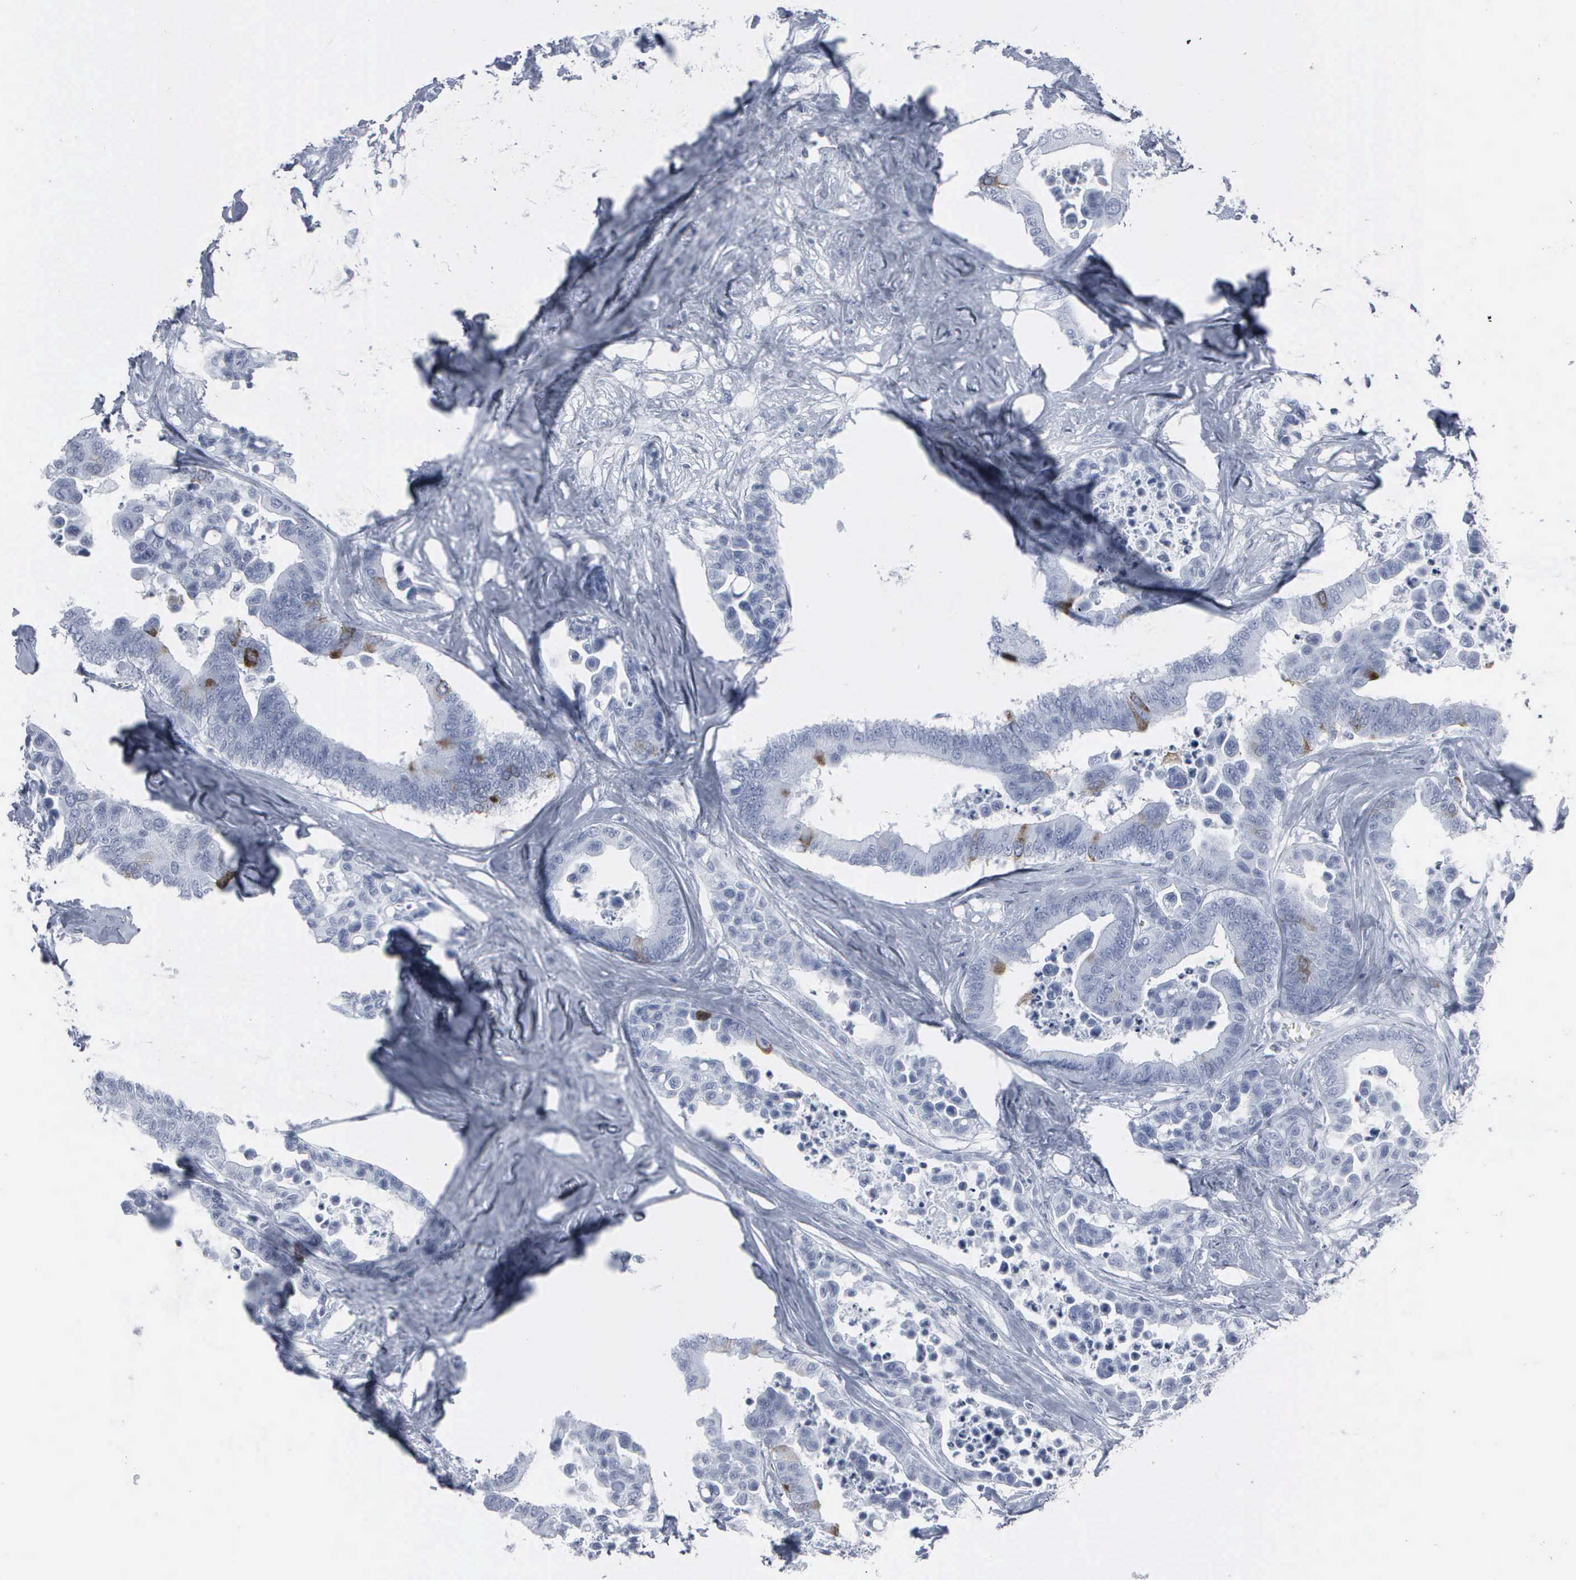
{"staining": {"intensity": "moderate", "quantity": "<25%", "location": "cytoplasmic/membranous,nuclear"}, "tissue": "colorectal cancer", "cell_type": "Tumor cells", "image_type": "cancer", "snomed": [{"axis": "morphology", "description": "Adenocarcinoma, NOS"}, {"axis": "topography", "description": "Colon"}], "caption": "High-power microscopy captured an immunohistochemistry (IHC) micrograph of colorectal adenocarcinoma, revealing moderate cytoplasmic/membranous and nuclear expression in approximately <25% of tumor cells.", "gene": "CCNB1", "patient": {"sex": "male", "age": 82}}